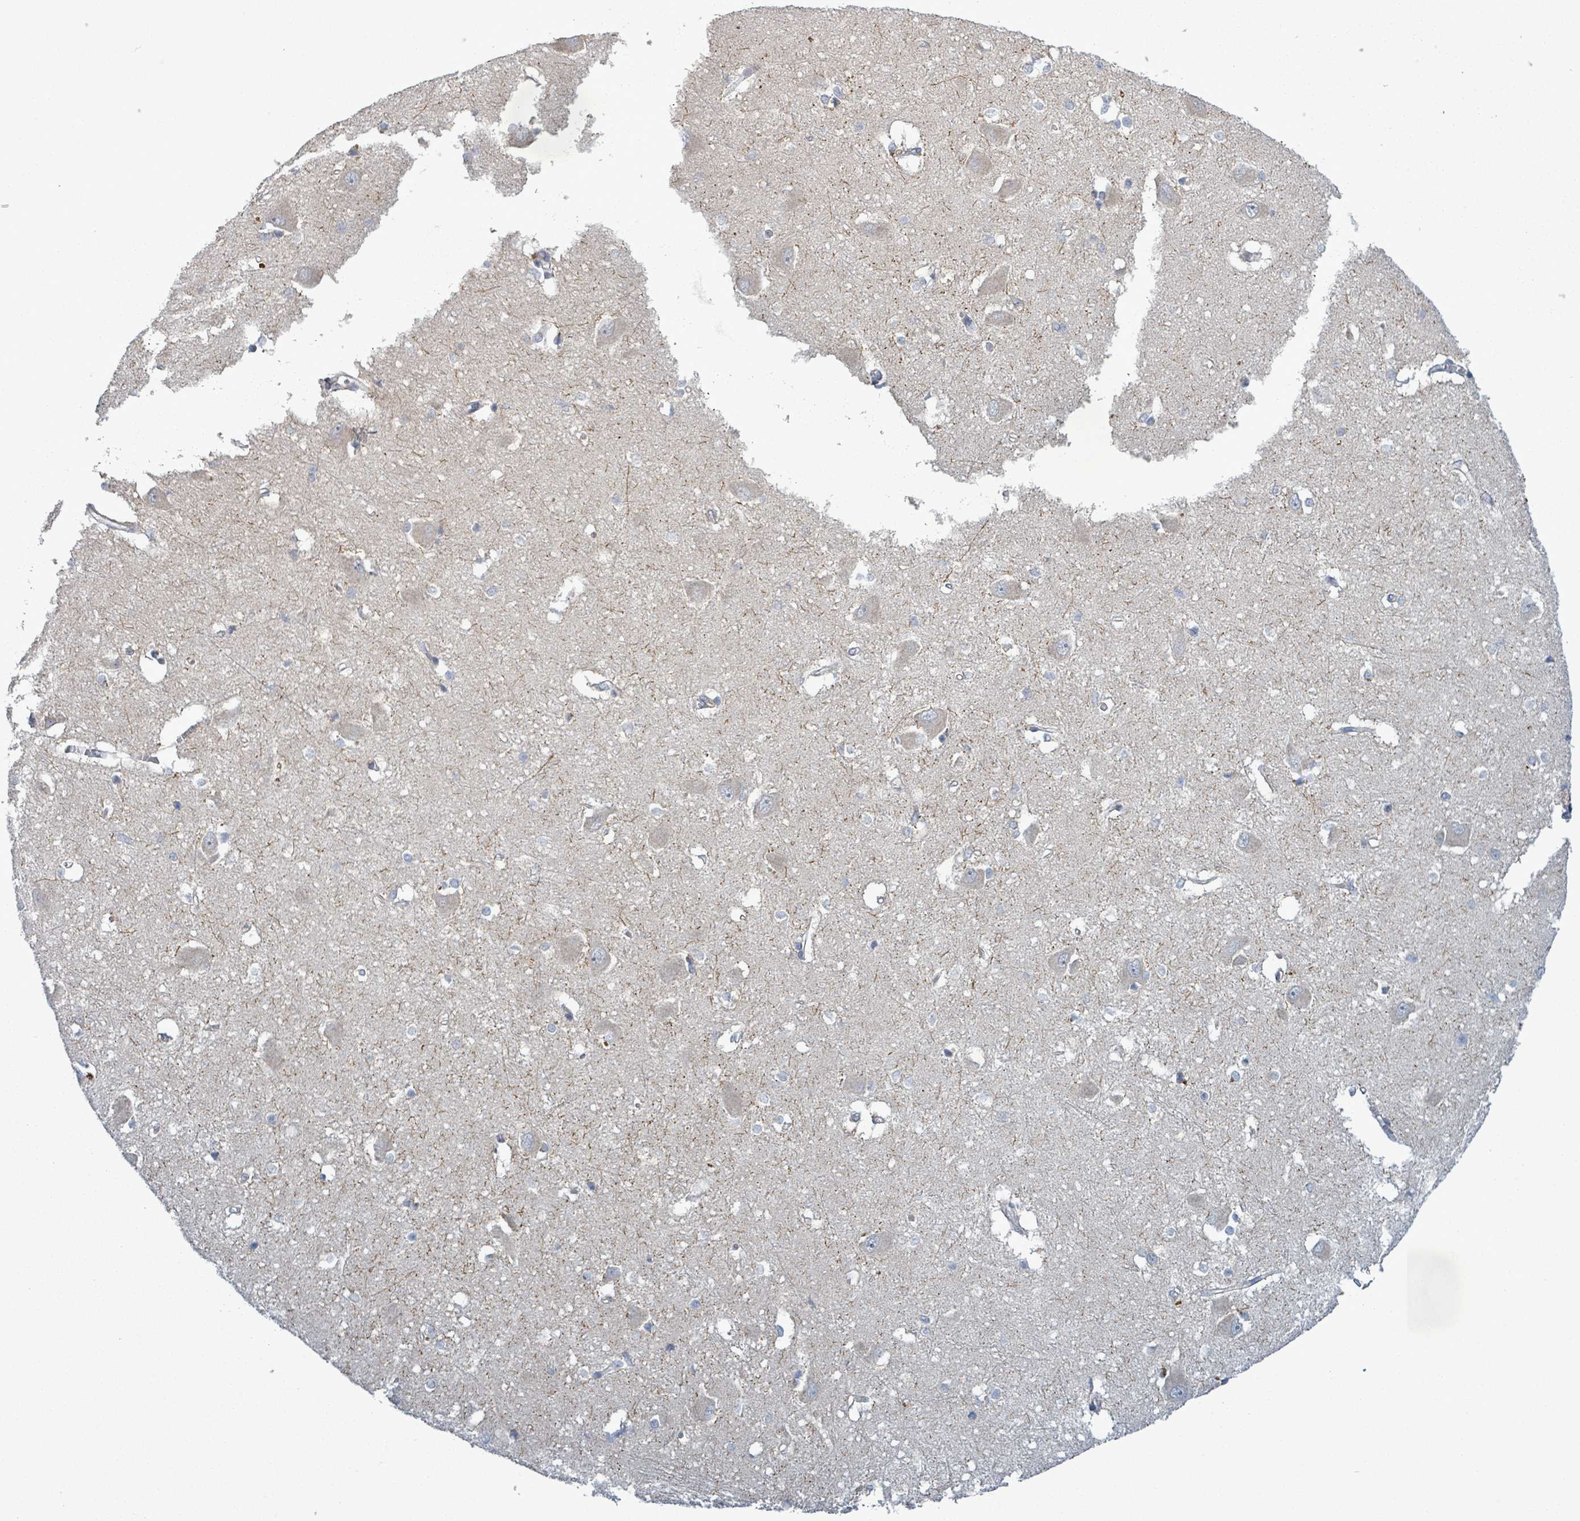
{"staining": {"intensity": "negative", "quantity": "none", "location": "none"}, "tissue": "caudate", "cell_type": "Glial cells", "image_type": "normal", "snomed": [{"axis": "morphology", "description": "Normal tissue, NOS"}, {"axis": "topography", "description": "Lateral ventricle wall"}], "caption": "Glial cells show no significant expression in normal caudate. Nuclei are stained in blue.", "gene": "ATP13A1", "patient": {"sex": "male", "age": 37}}